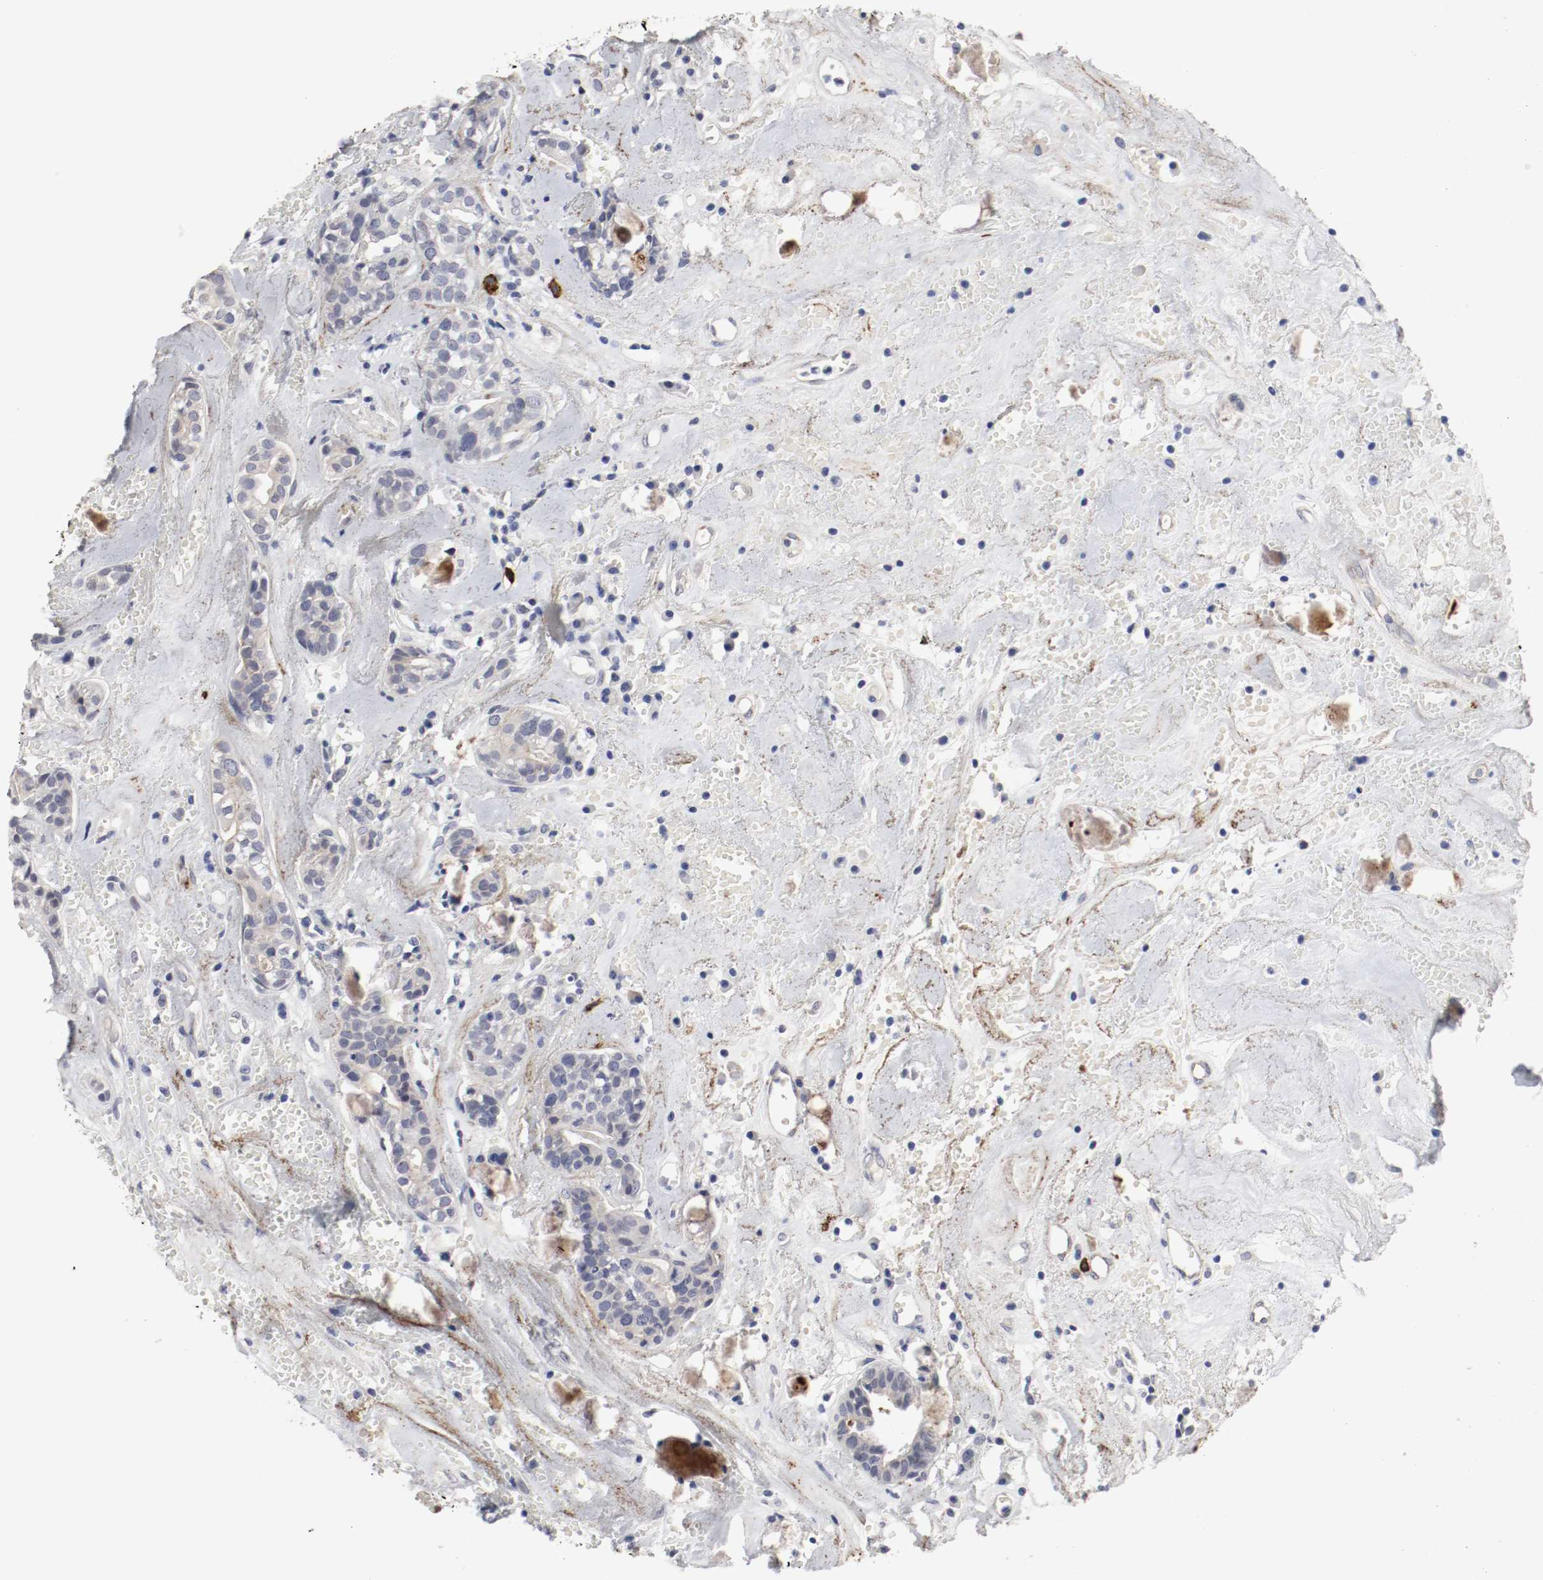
{"staining": {"intensity": "negative", "quantity": "none", "location": "none"}, "tissue": "head and neck cancer", "cell_type": "Tumor cells", "image_type": "cancer", "snomed": [{"axis": "morphology", "description": "Adenocarcinoma, NOS"}, {"axis": "topography", "description": "Salivary gland"}, {"axis": "topography", "description": "Head-Neck"}], "caption": "Immunohistochemical staining of head and neck adenocarcinoma reveals no significant positivity in tumor cells. The staining is performed using DAB brown chromogen with nuclei counter-stained in using hematoxylin.", "gene": "KIT", "patient": {"sex": "female", "age": 65}}